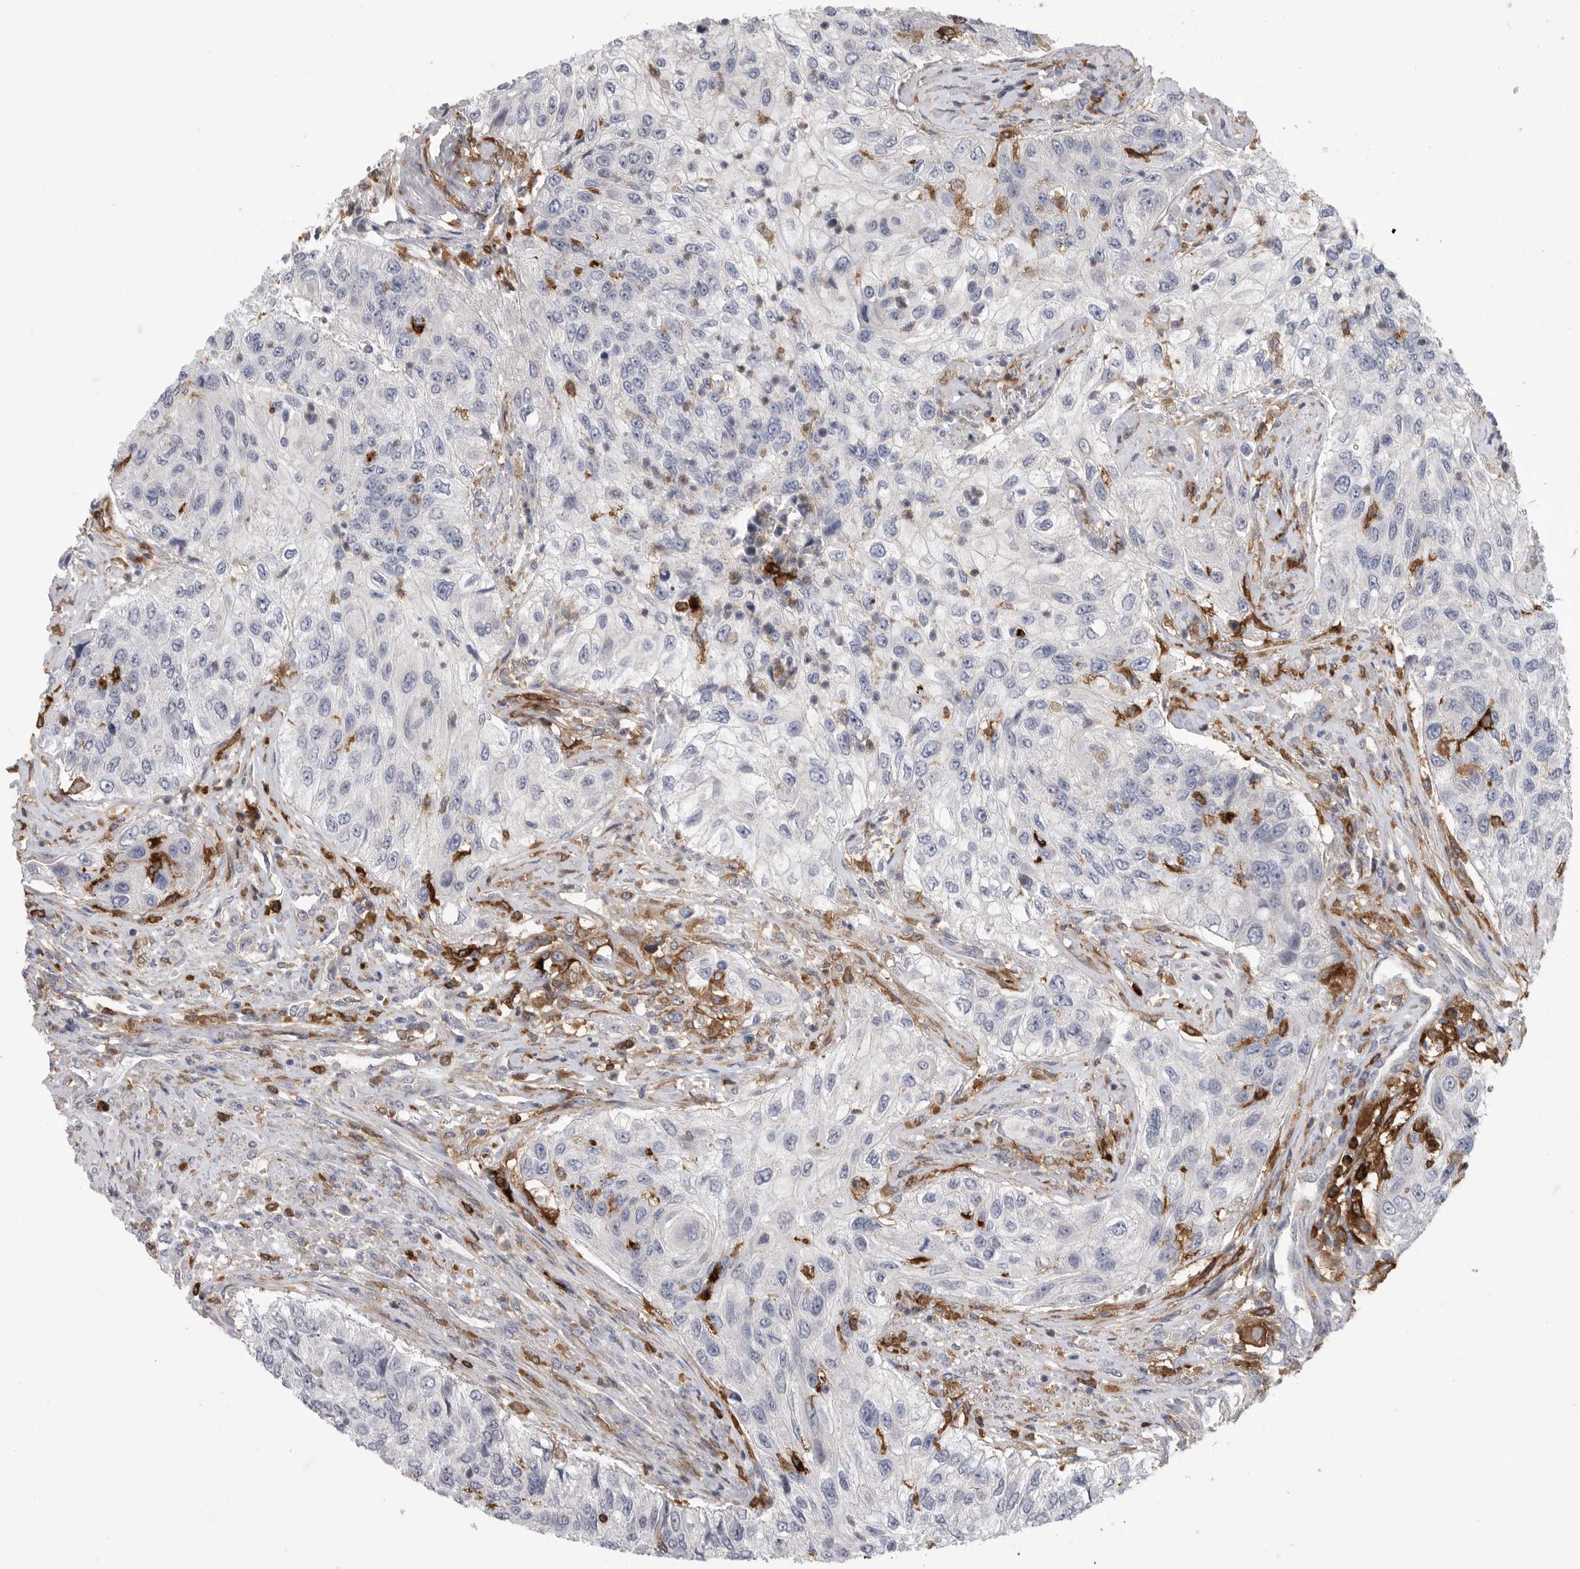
{"staining": {"intensity": "negative", "quantity": "none", "location": "none"}, "tissue": "urothelial cancer", "cell_type": "Tumor cells", "image_type": "cancer", "snomed": [{"axis": "morphology", "description": "Urothelial carcinoma, High grade"}, {"axis": "topography", "description": "Urinary bladder"}], "caption": "Tumor cells show no significant protein staining in urothelial cancer.", "gene": "SIGLEC10", "patient": {"sex": "female", "age": 60}}